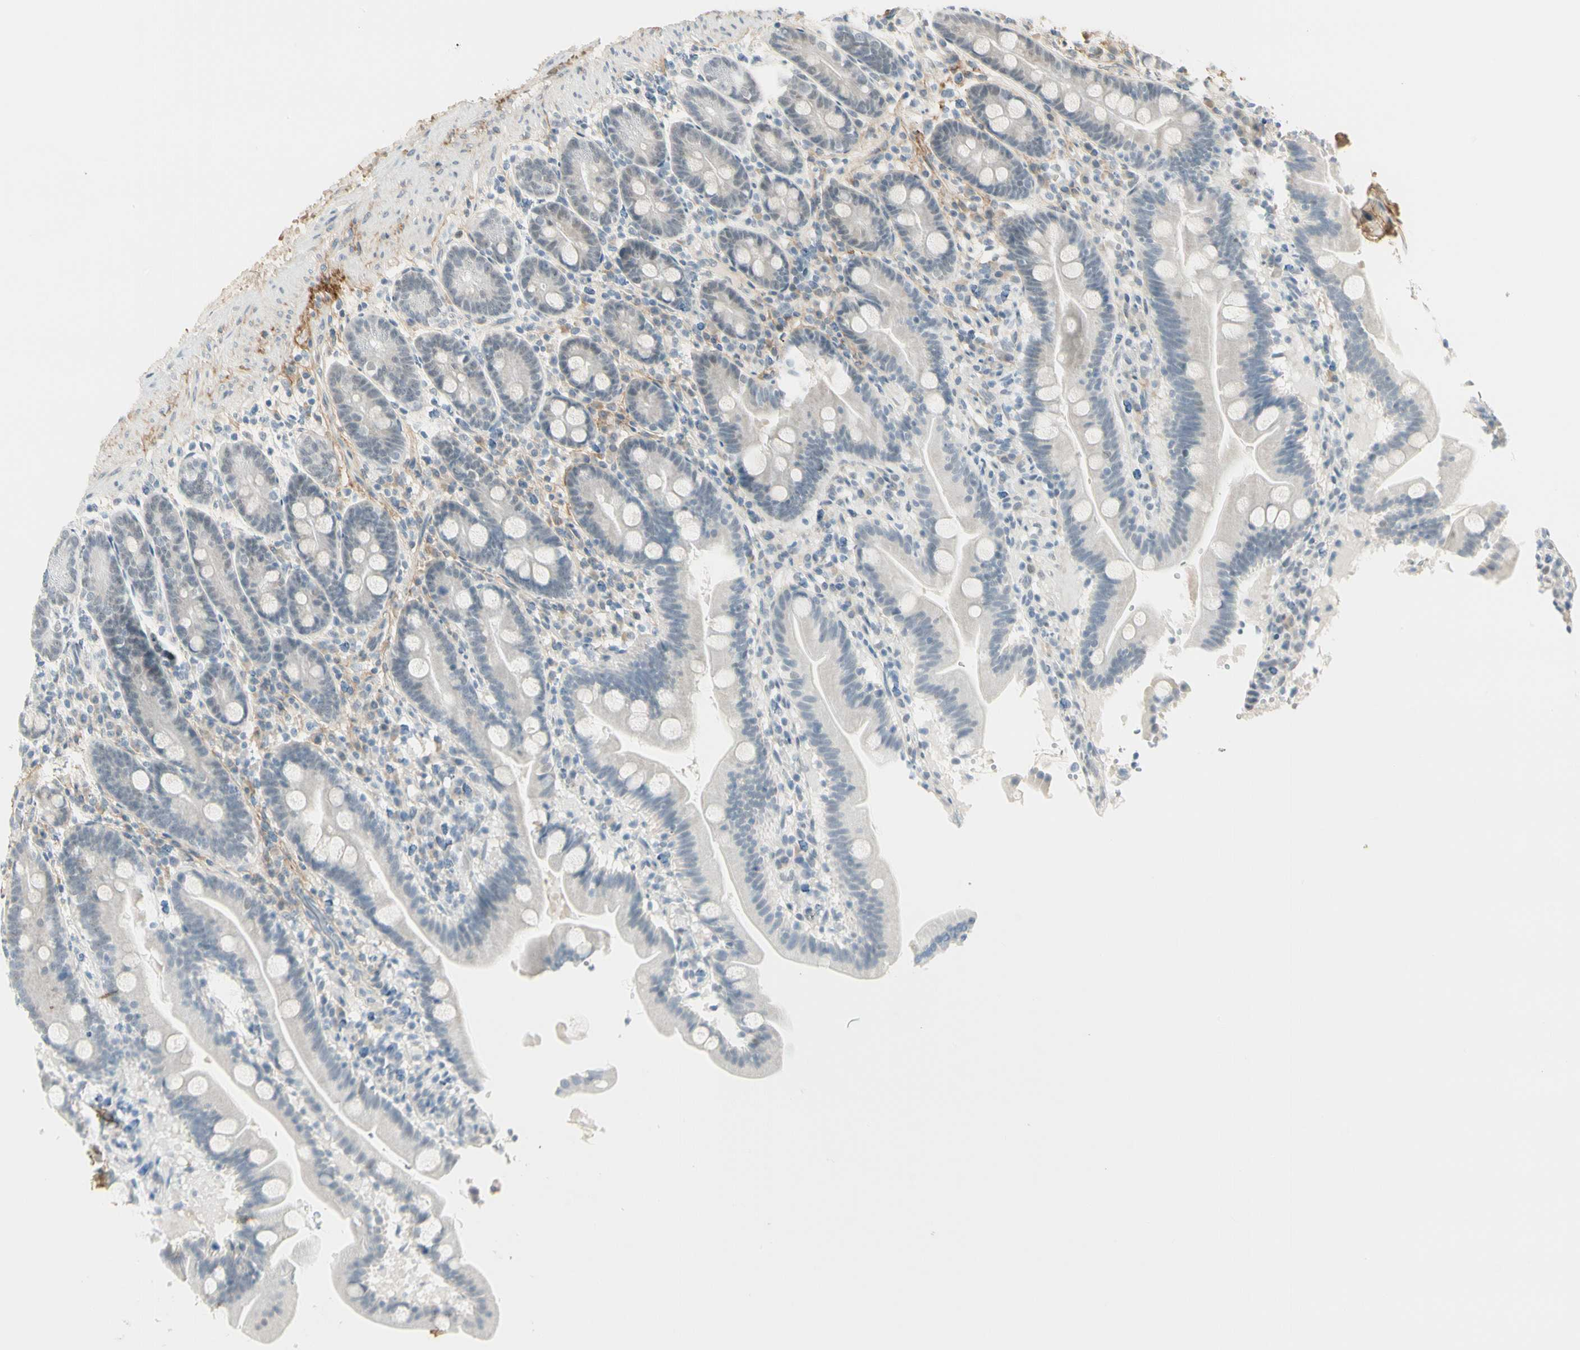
{"staining": {"intensity": "weak", "quantity": "<25%", "location": "nuclear"}, "tissue": "duodenum", "cell_type": "Glandular cells", "image_type": "normal", "snomed": [{"axis": "morphology", "description": "Normal tissue, NOS"}, {"axis": "topography", "description": "Duodenum"}], "caption": "High magnification brightfield microscopy of normal duodenum stained with DAB (brown) and counterstained with hematoxylin (blue): glandular cells show no significant positivity. (IHC, brightfield microscopy, high magnification).", "gene": "ASPN", "patient": {"sex": "male", "age": 54}}